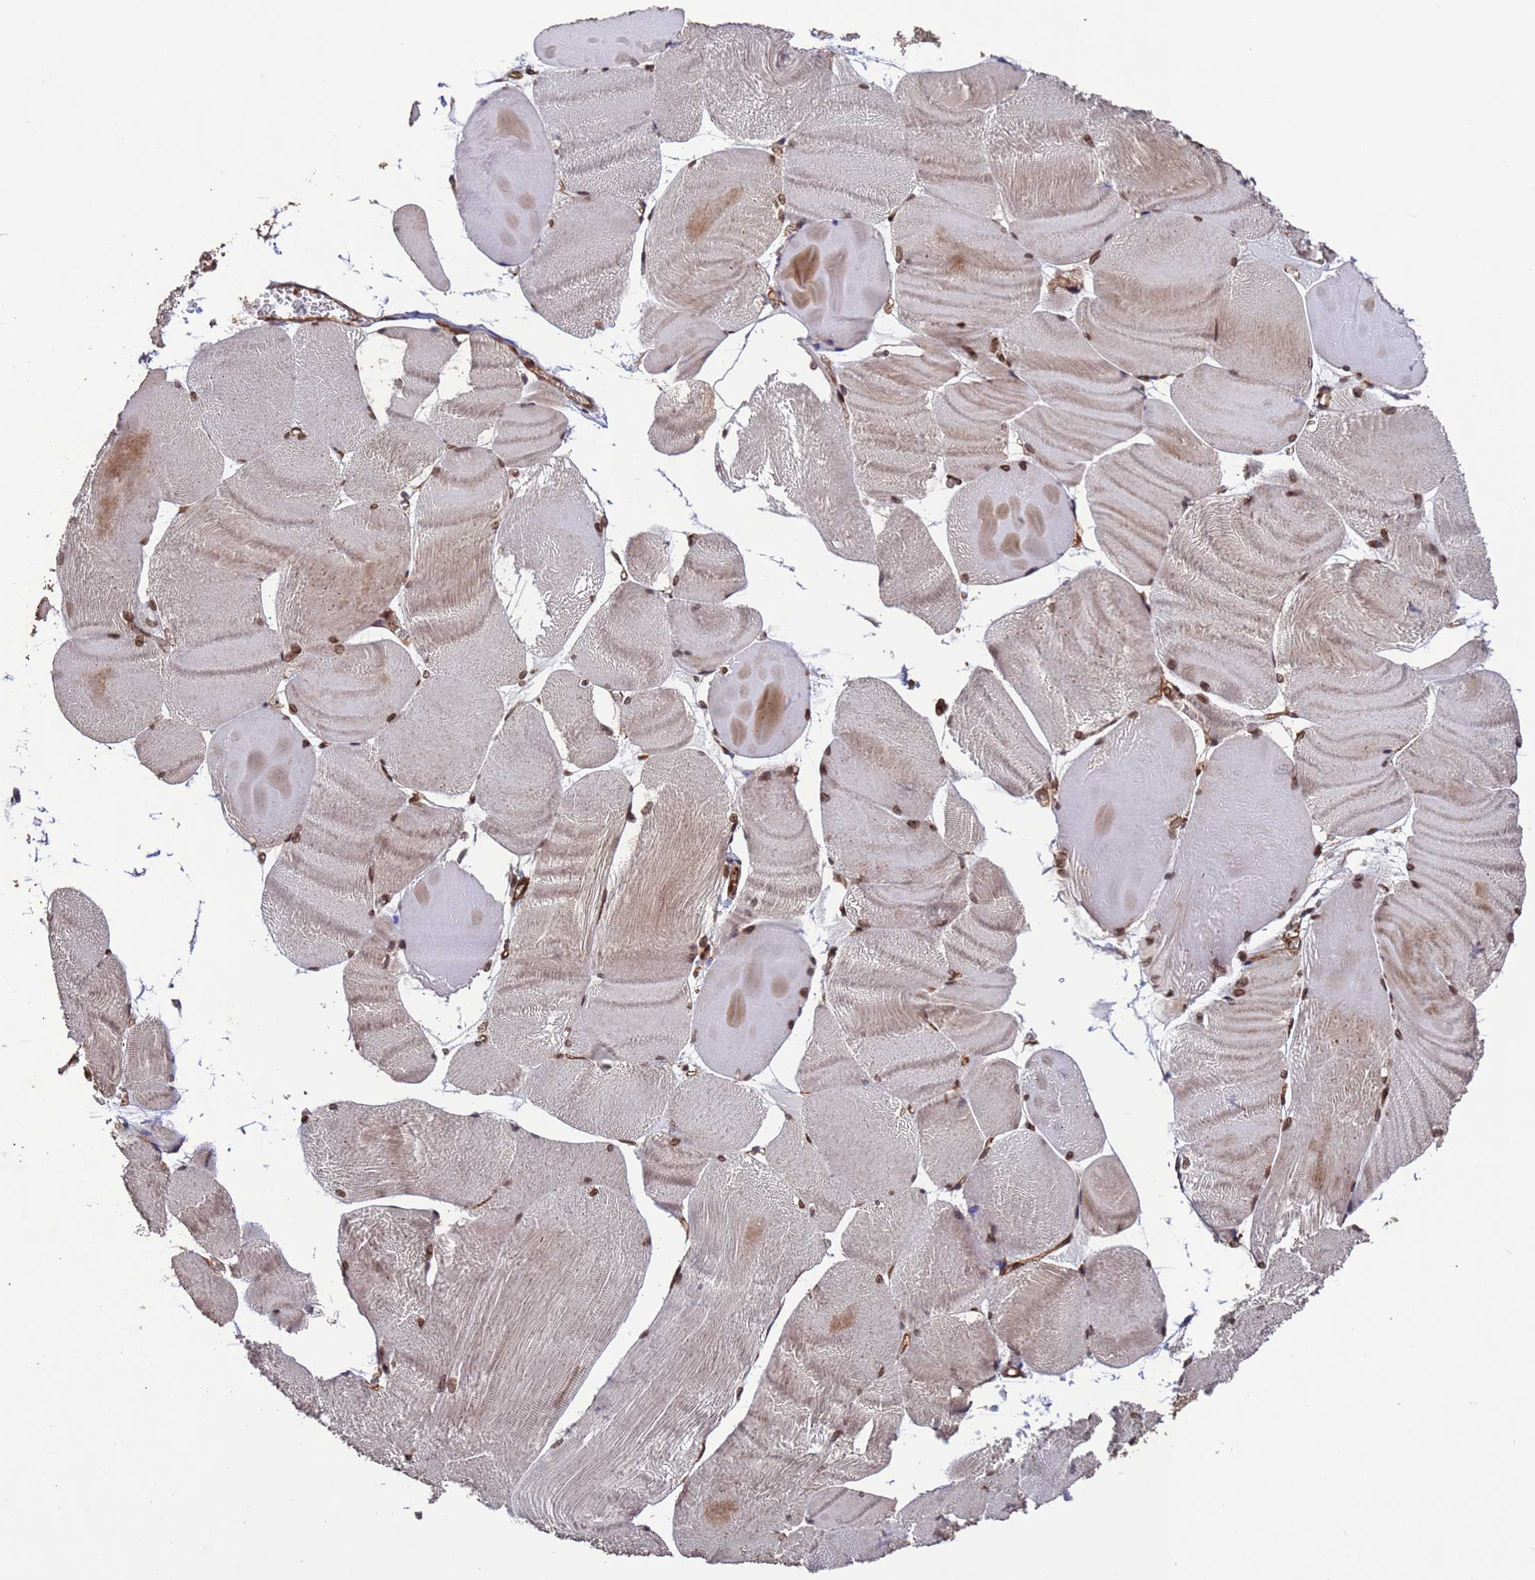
{"staining": {"intensity": "moderate", "quantity": ">75%", "location": "cytoplasmic/membranous,nuclear"}, "tissue": "skeletal muscle", "cell_type": "Myocytes", "image_type": "normal", "snomed": [{"axis": "morphology", "description": "Normal tissue, NOS"}, {"axis": "morphology", "description": "Basal cell carcinoma"}, {"axis": "topography", "description": "Skeletal muscle"}], "caption": "A brown stain highlights moderate cytoplasmic/membranous,nuclear staining of a protein in myocytes of normal human skeletal muscle. The protein of interest is shown in brown color, while the nuclei are stained blue.", "gene": "VSTM4", "patient": {"sex": "female", "age": 64}}